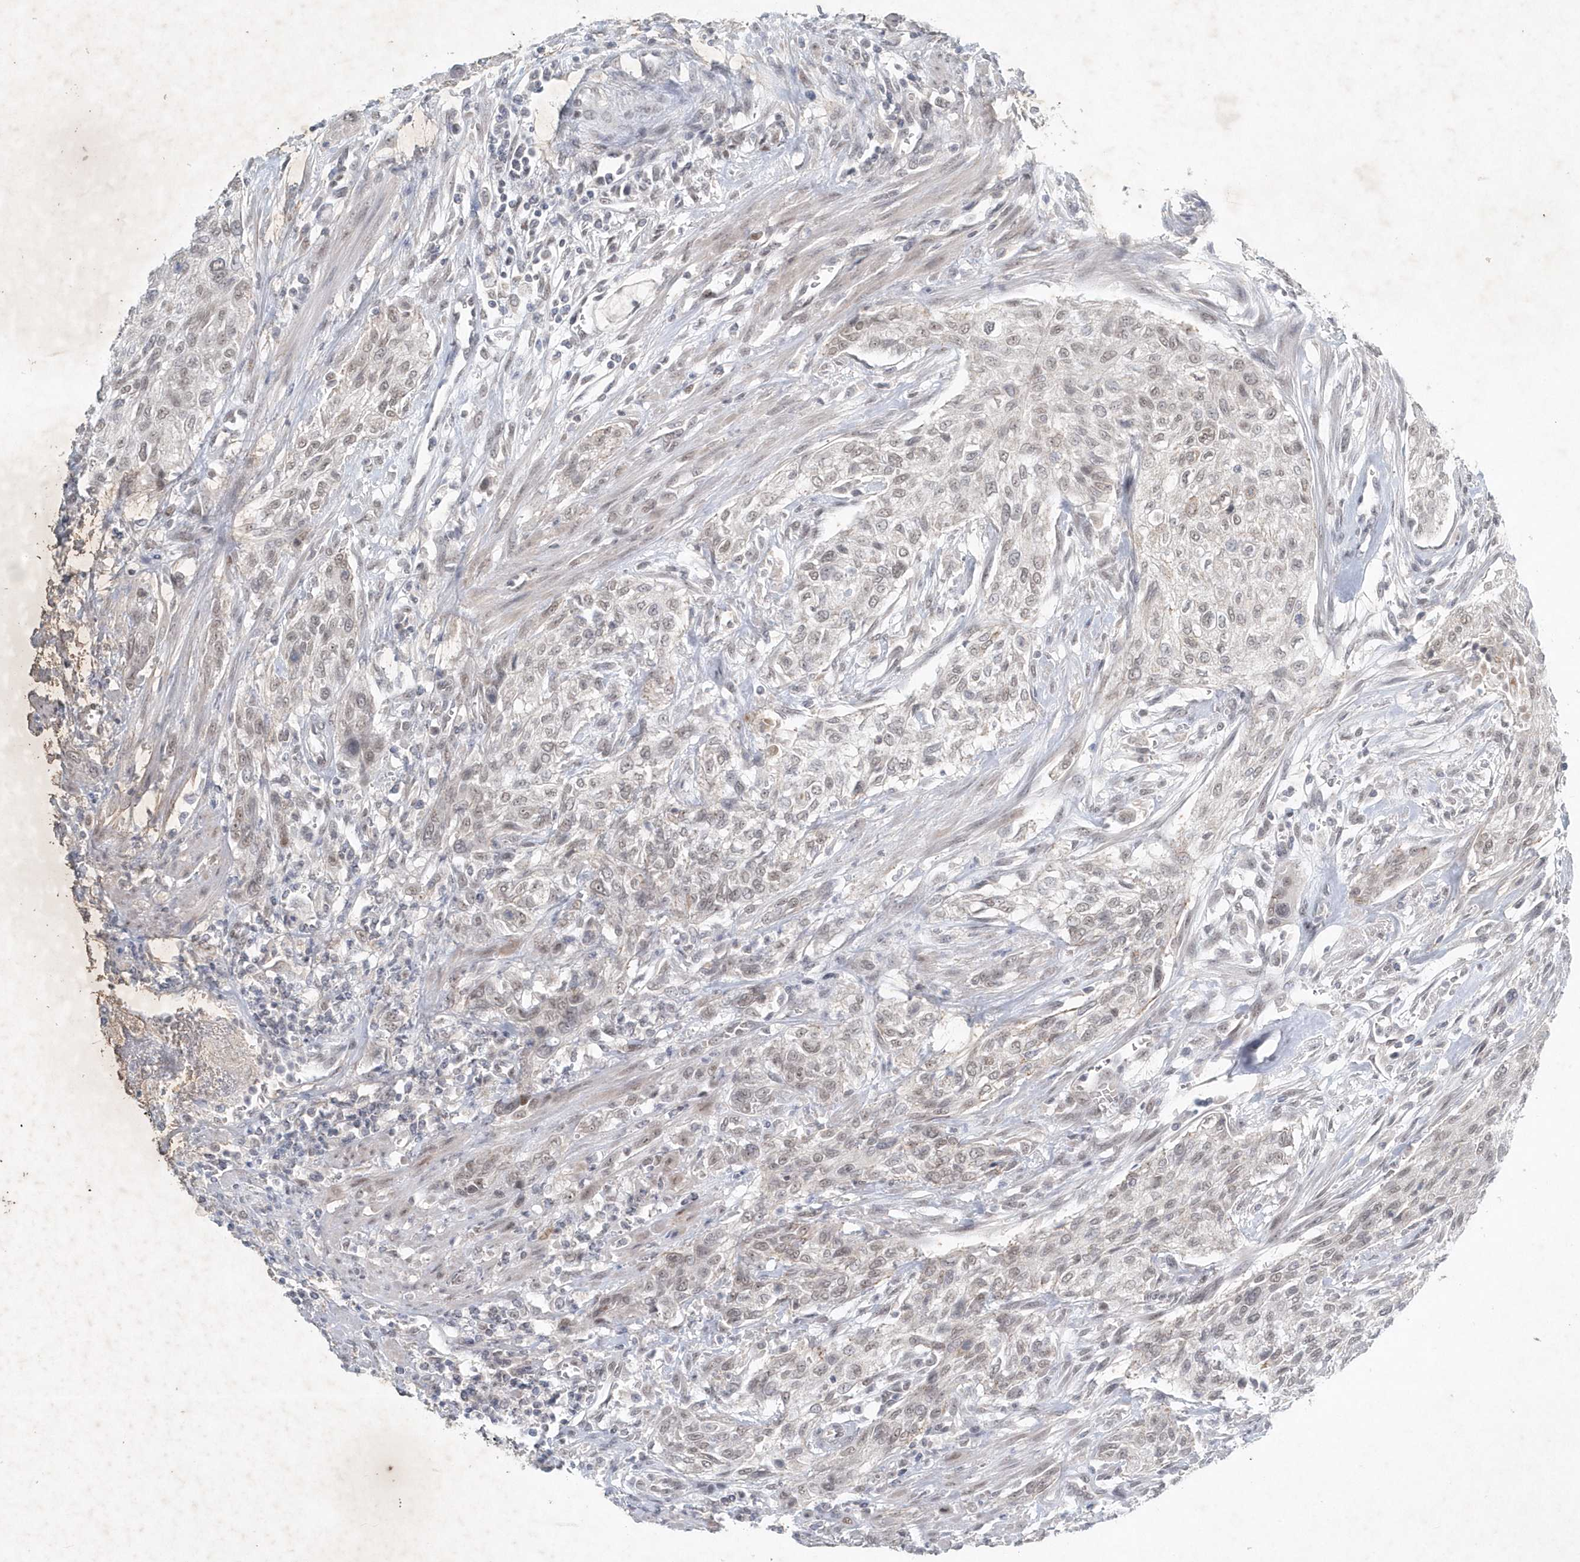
{"staining": {"intensity": "negative", "quantity": "none", "location": "none"}, "tissue": "urothelial cancer", "cell_type": "Tumor cells", "image_type": "cancer", "snomed": [{"axis": "morphology", "description": "Urothelial carcinoma, High grade"}, {"axis": "topography", "description": "Urinary bladder"}], "caption": "Tumor cells are negative for brown protein staining in urothelial carcinoma (high-grade).", "gene": "ZBTB9", "patient": {"sex": "male", "age": 35}}